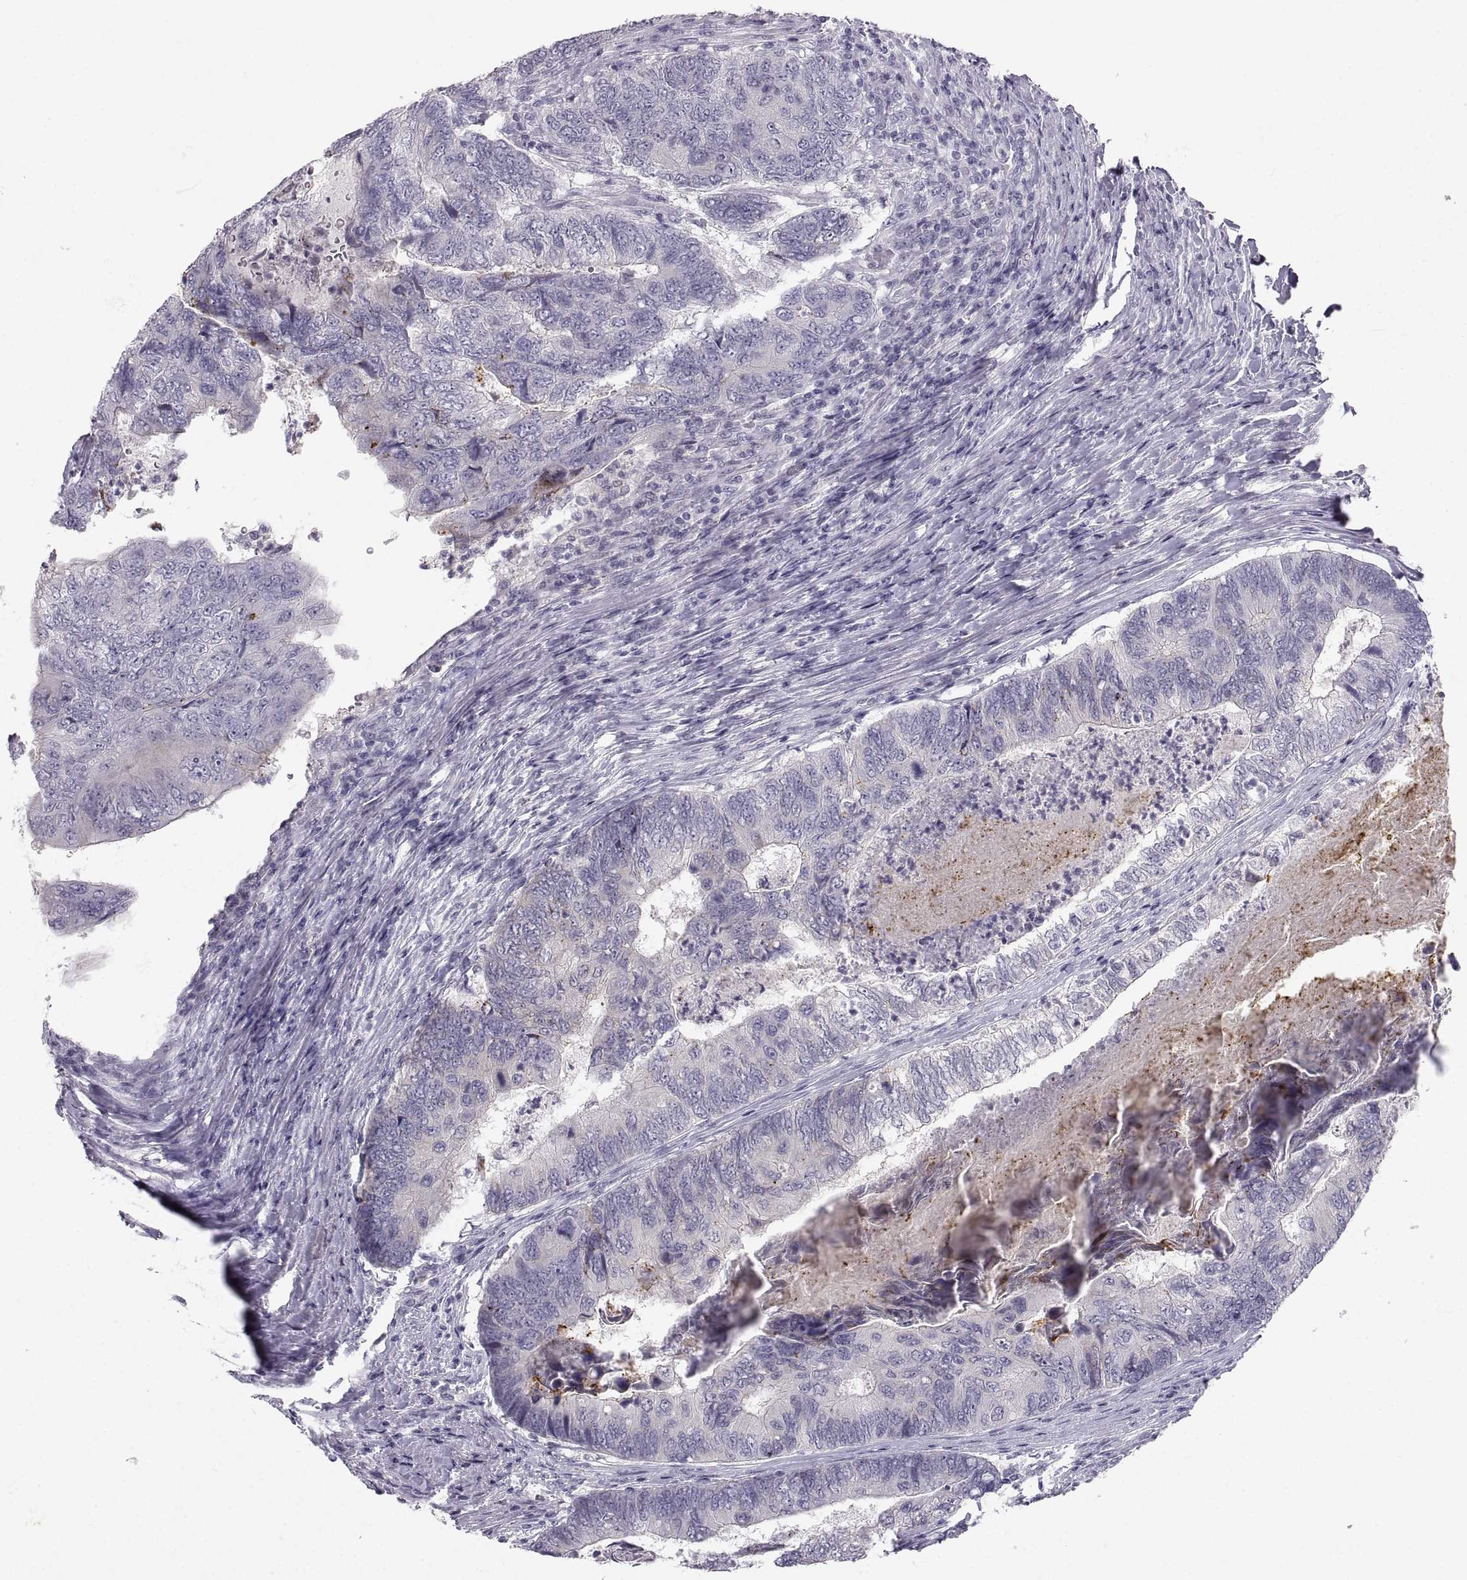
{"staining": {"intensity": "negative", "quantity": "none", "location": "none"}, "tissue": "colorectal cancer", "cell_type": "Tumor cells", "image_type": "cancer", "snomed": [{"axis": "morphology", "description": "Adenocarcinoma, NOS"}, {"axis": "topography", "description": "Colon"}], "caption": "The histopathology image reveals no significant staining in tumor cells of colorectal cancer.", "gene": "ZNF185", "patient": {"sex": "female", "age": 67}}